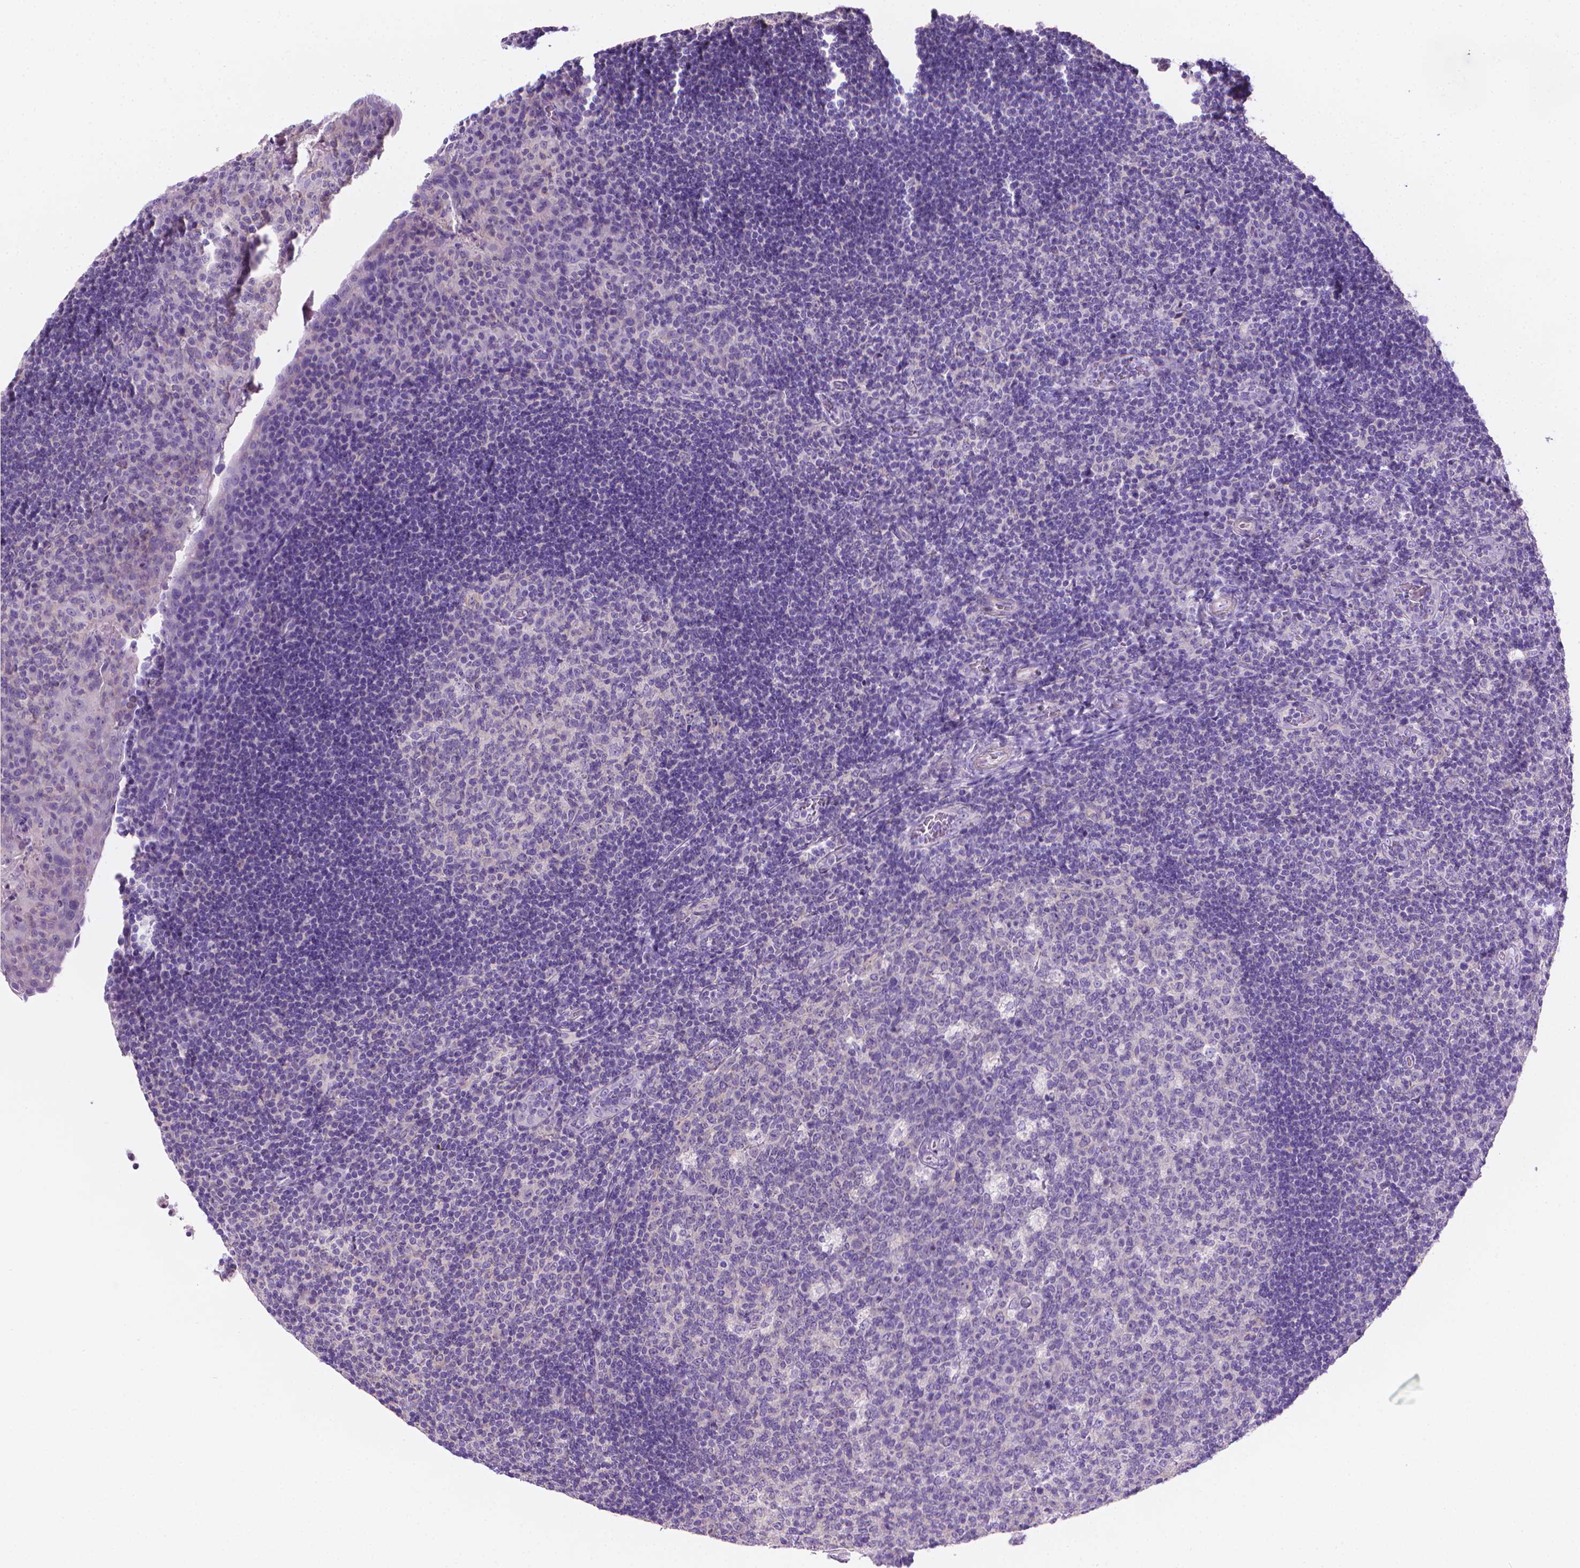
{"staining": {"intensity": "negative", "quantity": "none", "location": "none"}, "tissue": "tonsil", "cell_type": "Germinal center cells", "image_type": "normal", "snomed": [{"axis": "morphology", "description": "Normal tissue, NOS"}, {"axis": "topography", "description": "Tonsil"}], "caption": "There is no significant staining in germinal center cells of tonsil. (IHC, brightfield microscopy, high magnification).", "gene": "FASN", "patient": {"sex": "male", "age": 17}}